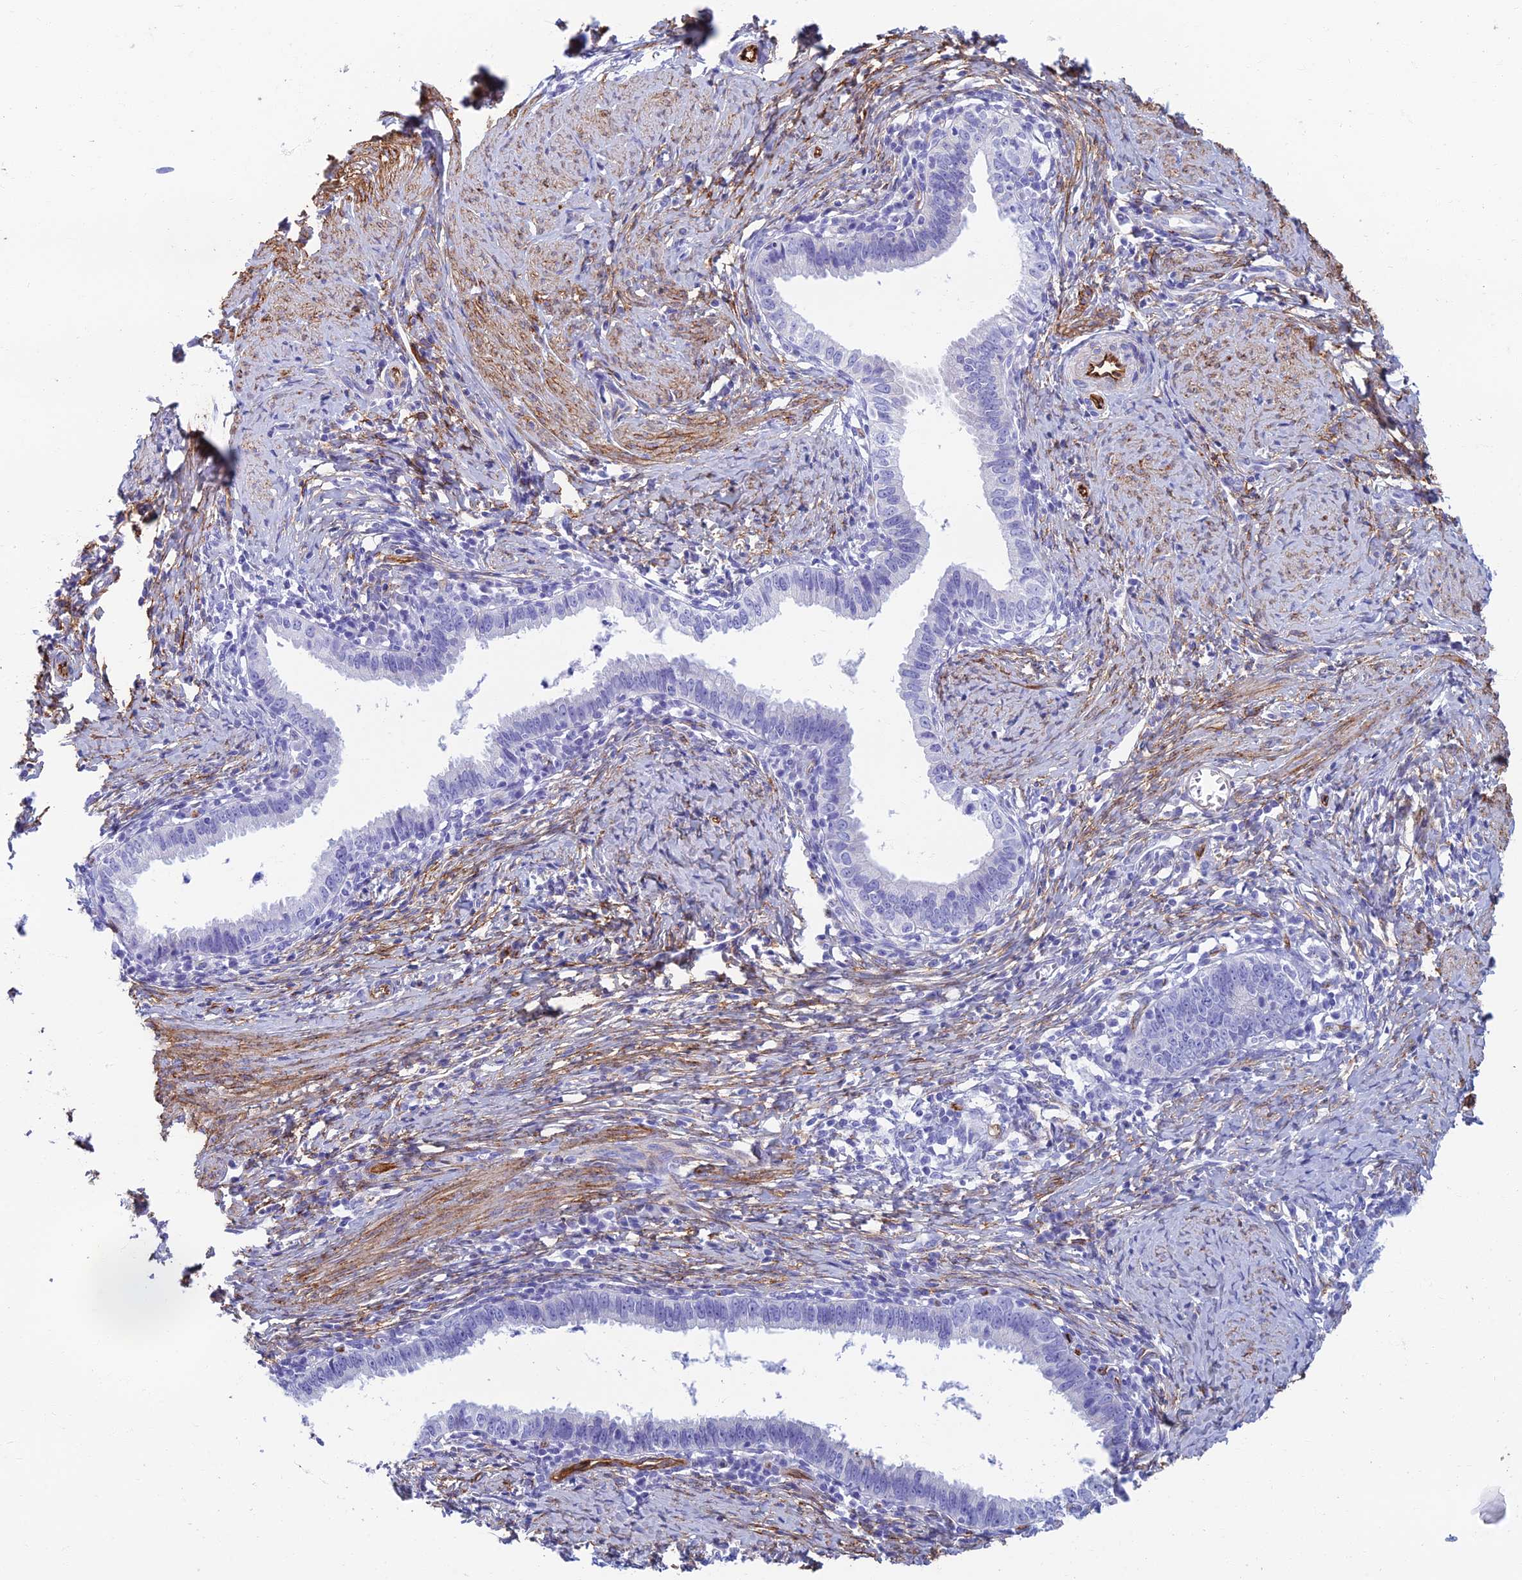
{"staining": {"intensity": "negative", "quantity": "none", "location": "none"}, "tissue": "cervical cancer", "cell_type": "Tumor cells", "image_type": "cancer", "snomed": [{"axis": "morphology", "description": "Adenocarcinoma, NOS"}, {"axis": "topography", "description": "Cervix"}], "caption": "Cervical adenocarcinoma stained for a protein using immunohistochemistry reveals no expression tumor cells.", "gene": "ETFRF1", "patient": {"sex": "female", "age": 36}}